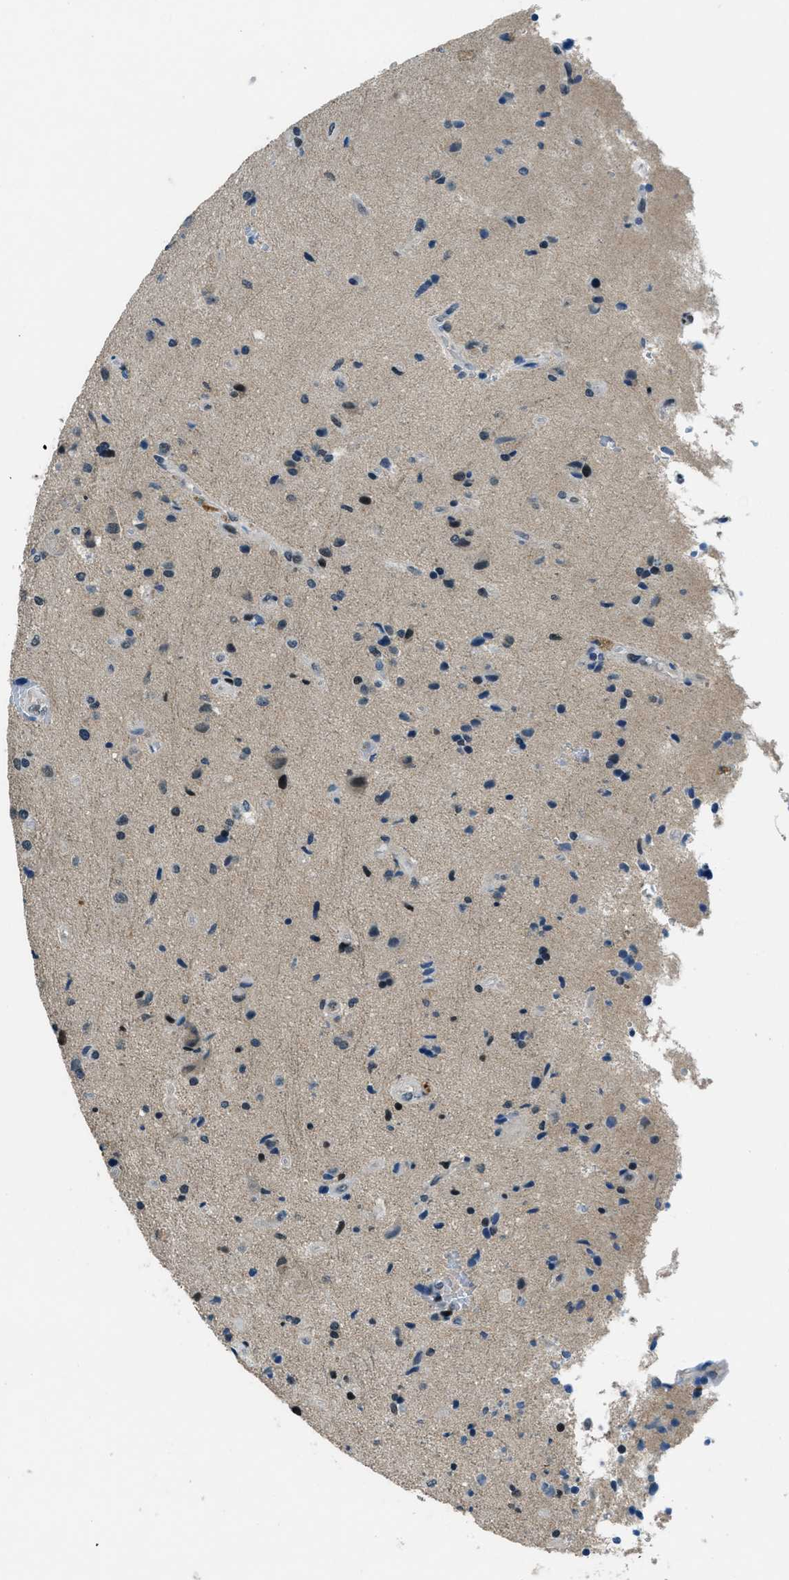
{"staining": {"intensity": "strong", "quantity": "25%-75%", "location": "nuclear"}, "tissue": "glioma", "cell_type": "Tumor cells", "image_type": "cancer", "snomed": [{"axis": "morphology", "description": "Glioma, malignant, High grade"}, {"axis": "topography", "description": "Brain"}], "caption": "The immunohistochemical stain labels strong nuclear staining in tumor cells of glioma tissue.", "gene": "OGFR", "patient": {"sex": "male", "age": 72}}